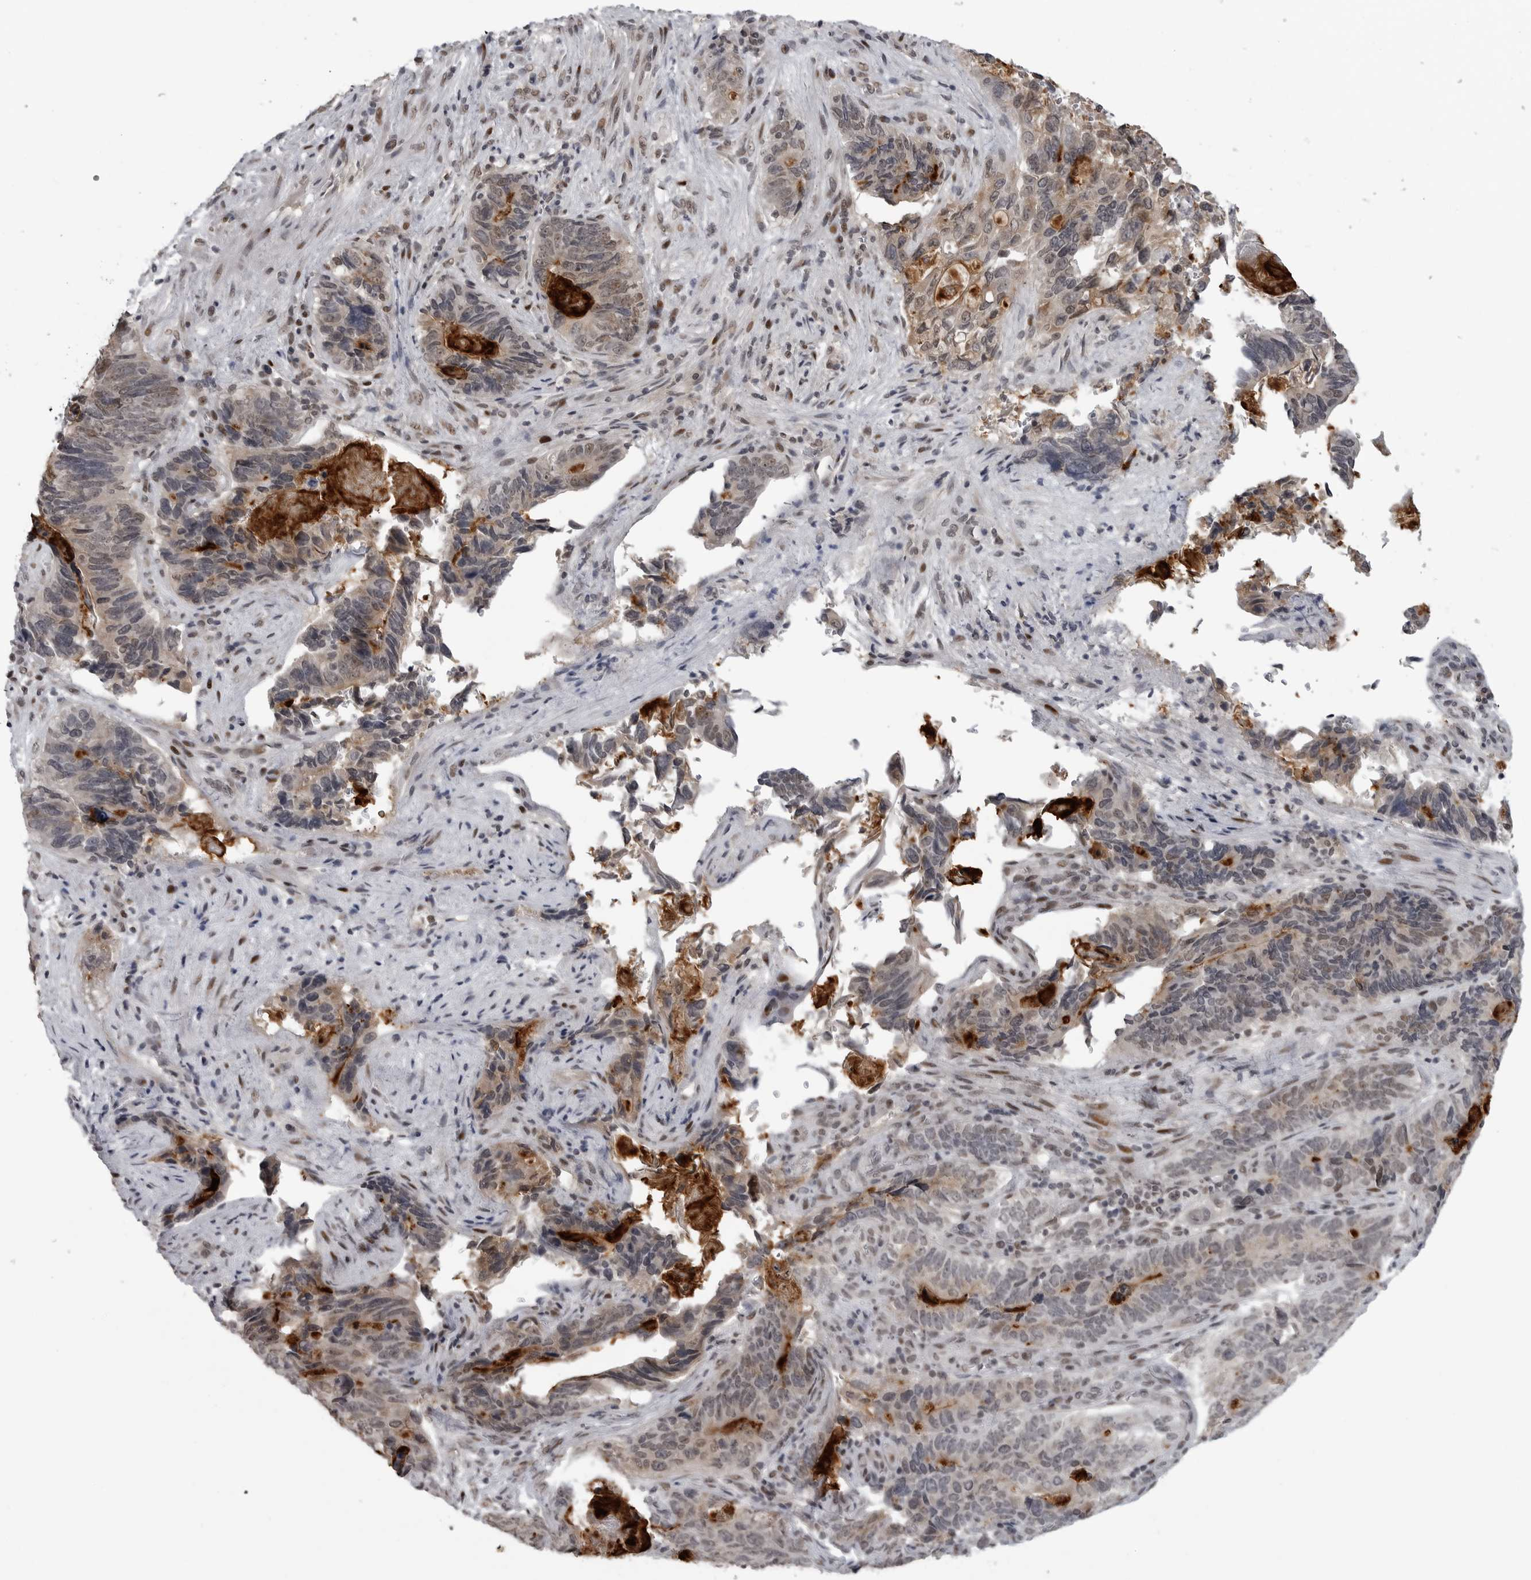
{"staining": {"intensity": "weak", "quantity": "25%-75%", "location": "nuclear"}, "tissue": "stomach cancer", "cell_type": "Tumor cells", "image_type": "cancer", "snomed": [{"axis": "morphology", "description": "Normal tissue, NOS"}, {"axis": "morphology", "description": "Adenocarcinoma, NOS"}, {"axis": "topography", "description": "Stomach"}], "caption": "Human stomach cancer (adenocarcinoma) stained with a brown dye demonstrates weak nuclear positive expression in approximately 25%-75% of tumor cells.", "gene": "C8orf58", "patient": {"sex": "female", "age": 89}}